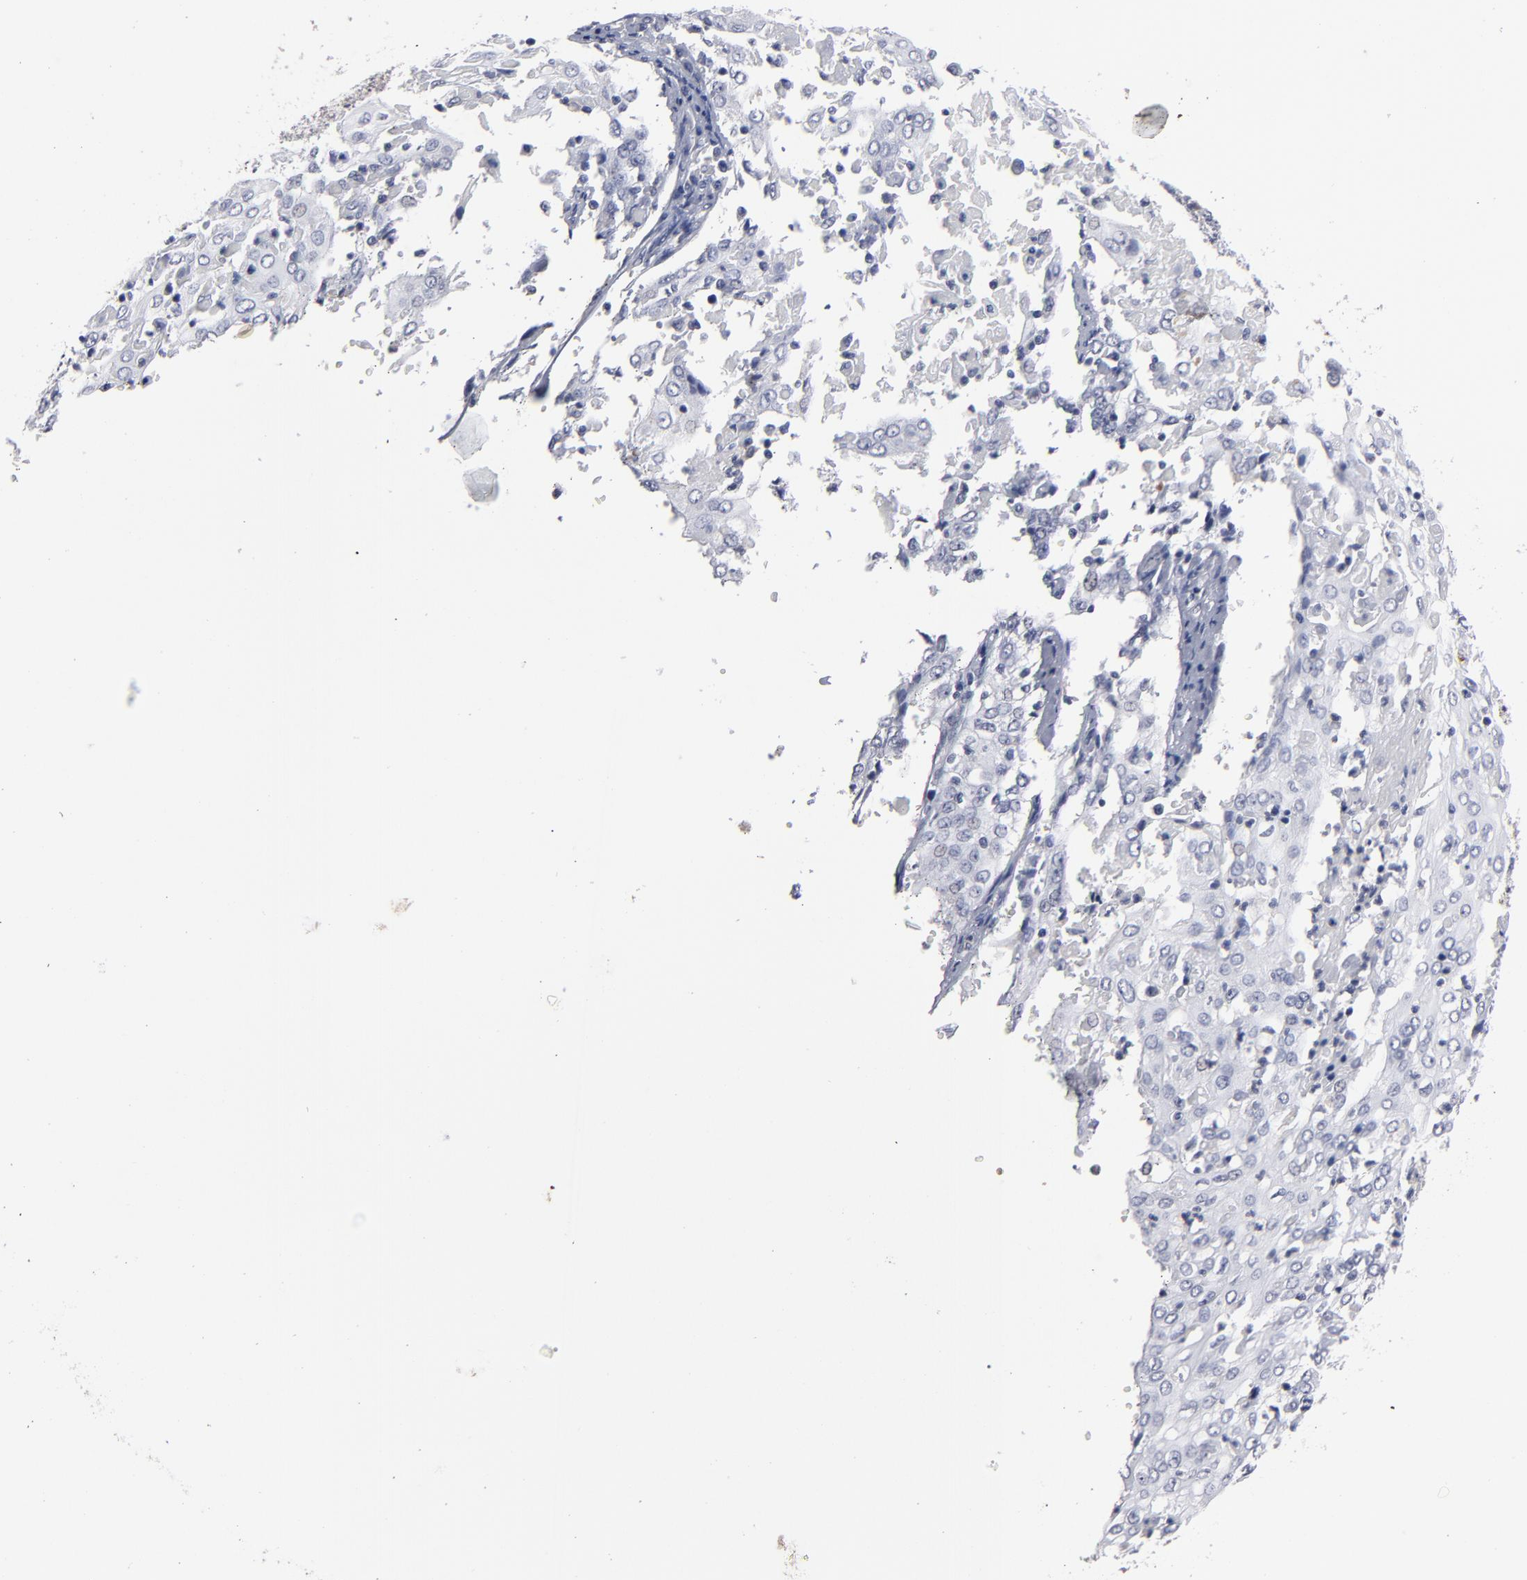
{"staining": {"intensity": "negative", "quantity": "none", "location": "none"}, "tissue": "cervical cancer", "cell_type": "Tumor cells", "image_type": "cancer", "snomed": [{"axis": "morphology", "description": "Squamous cell carcinoma, NOS"}, {"axis": "topography", "description": "Cervix"}], "caption": "There is no significant positivity in tumor cells of cervical cancer. (DAB (3,3'-diaminobenzidine) immunohistochemistry (IHC), high magnification).", "gene": "ZNF175", "patient": {"sex": "female", "age": 39}}